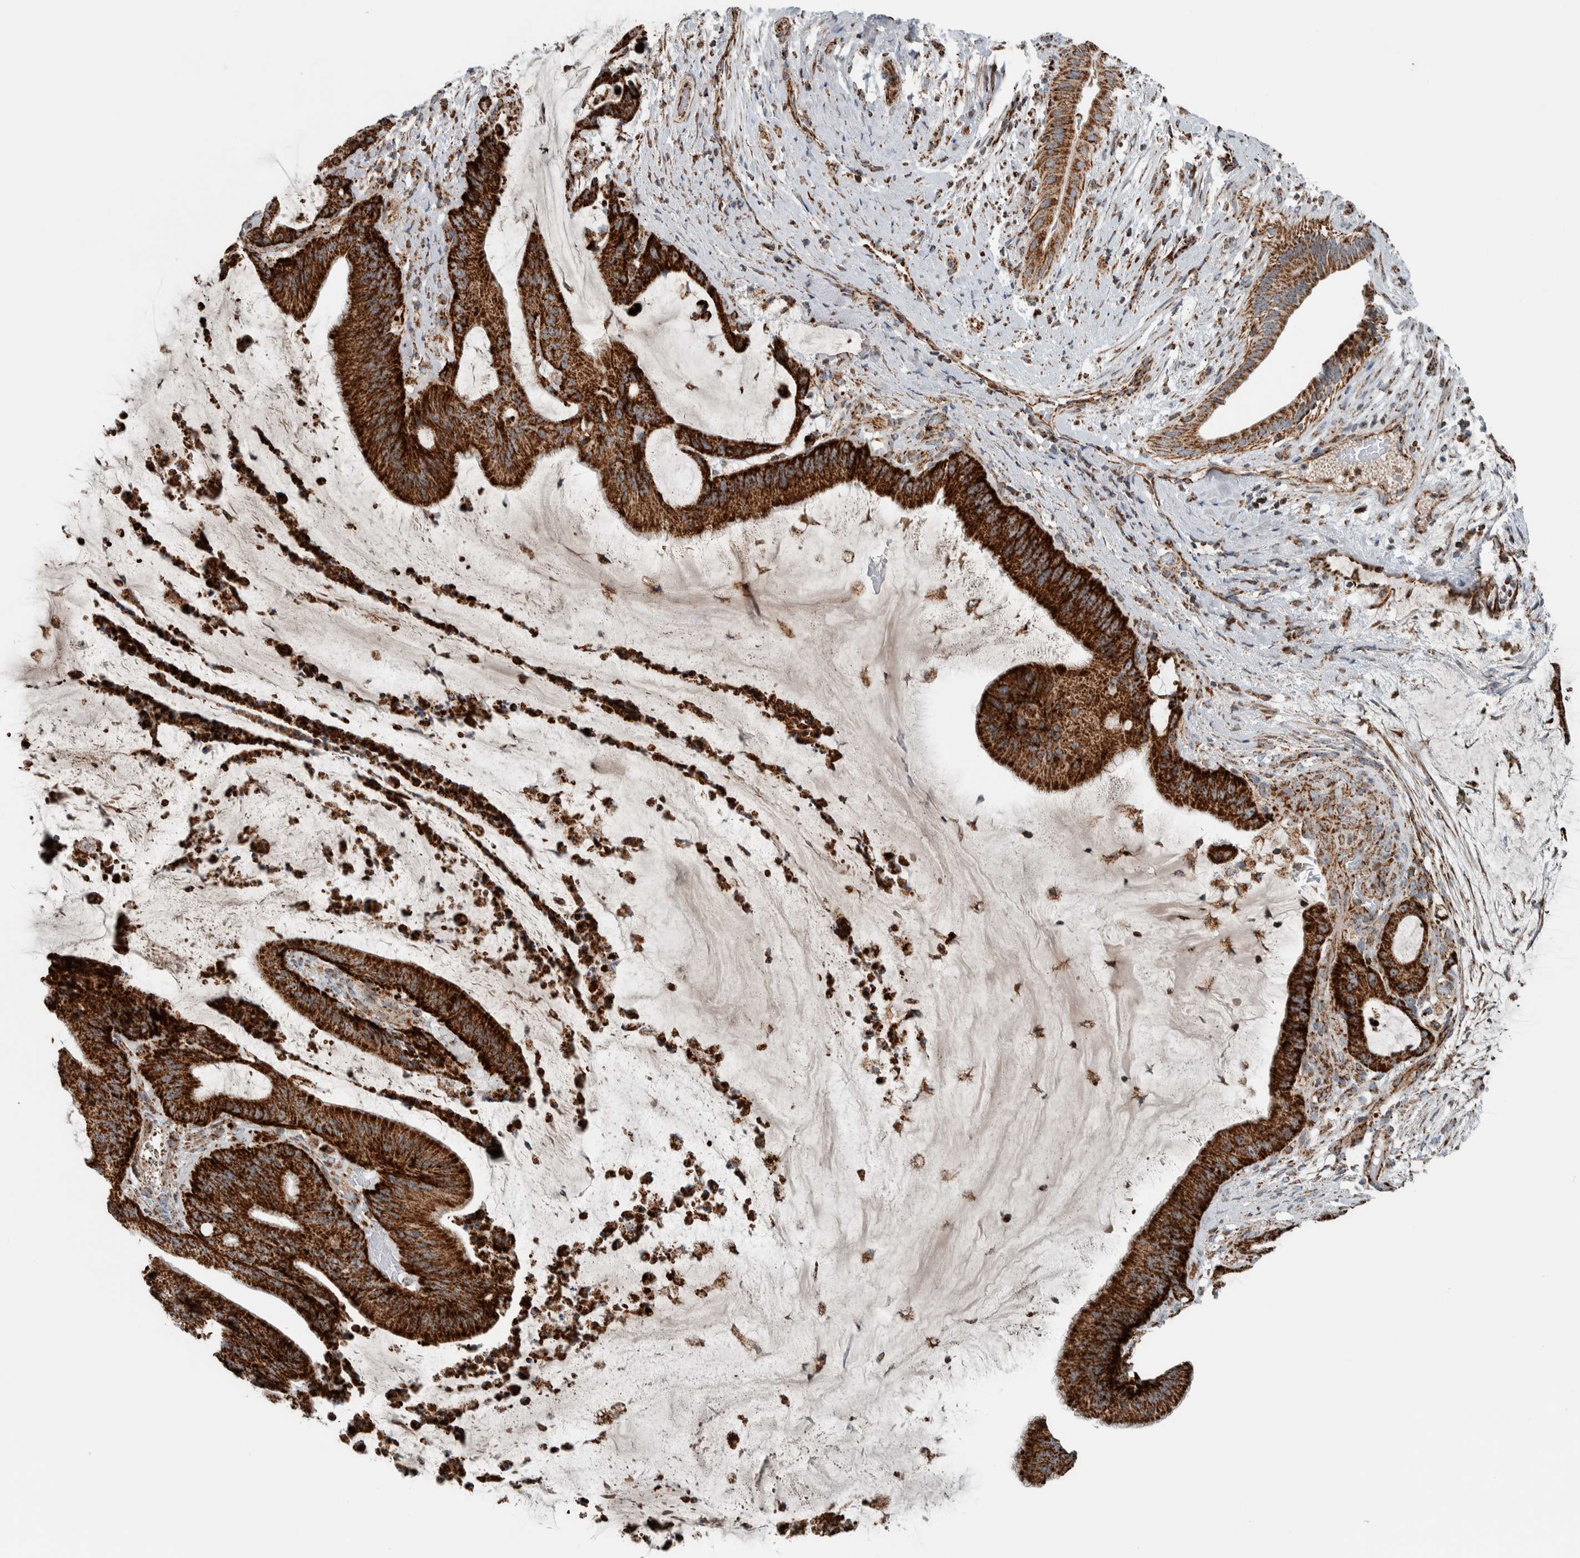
{"staining": {"intensity": "strong", "quantity": ">75%", "location": "cytoplasmic/membranous"}, "tissue": "liver cancer", "cell_type": "Tumor cells", "image_type": "cancer", "snomed": [{"axis": "morphology", "description": "Normal tissue, NOS"}, {"axis": "morphology", "description": "Cholangiocarcinoma"}, {"axis": "topography", "description": "Liver"}, {"axis": "topography", "description": "Peripheral nerve tissue"}], "caption": "Strong cytoplasmic/membranous staining is seen in about >75% of tumor cells in cholangiocarcinoma (liver).", "gene": "CNTROB", "patient": {"sex": "female", "age": 73}}